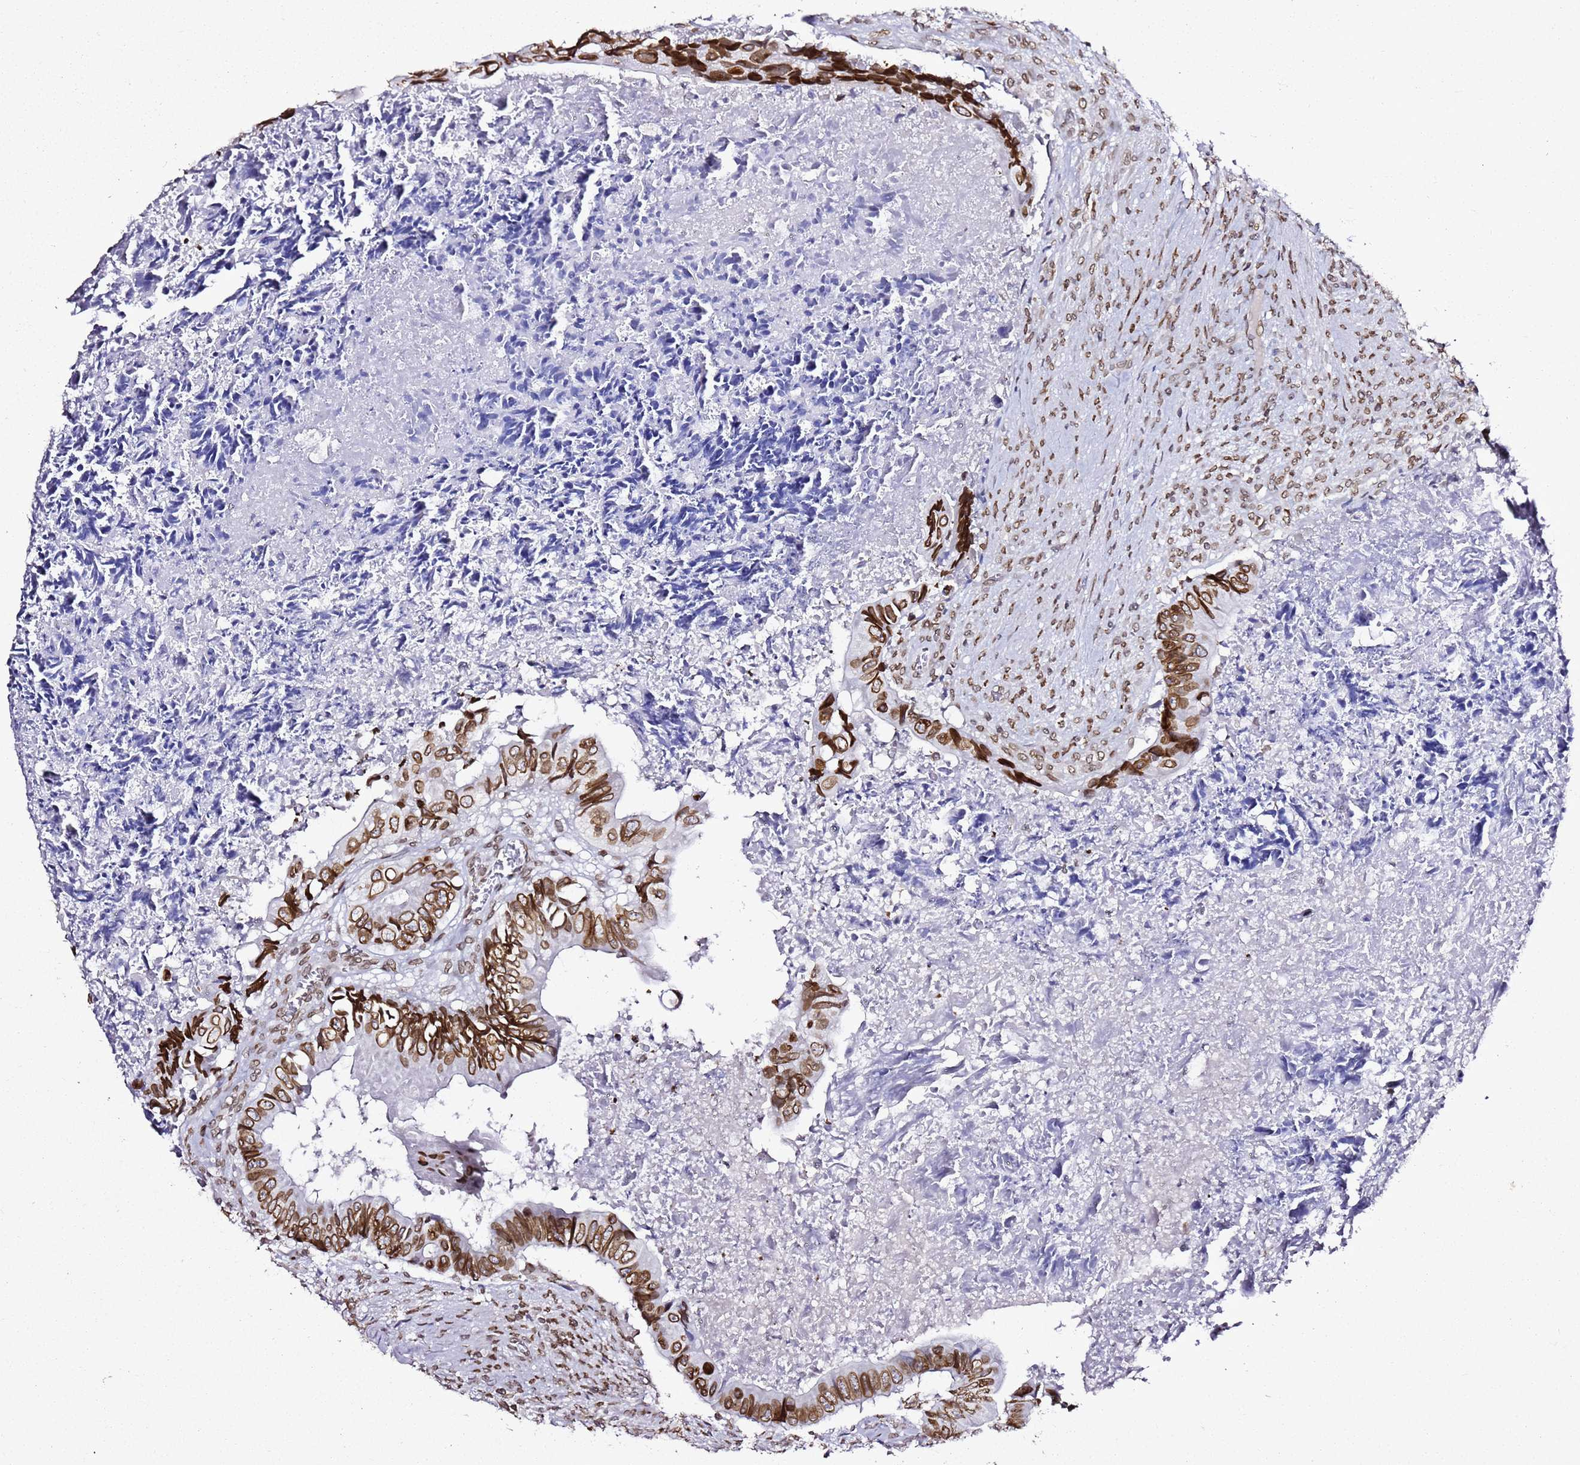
{"staining": {"intensity": "strong", "quantity": ">75%", "location": "cytoplasmic/membranous,nuclear"}, "tissue": "colorectal cancer", "cell_type": "Tumor cells", "image_type": "cancer", "snomed": [{"axis": "morphology", "description": "Adenocarcinoma, NOS"}, {"axis": "topography", "description": "Rectum"}], "caption": "Approximately >75% of tumor cells in colorectal cancer reveal strong cytoplasmic/membranous and nuclear protein positivity as visualized by brown immunohistochemical staining.", "gene": "POU6F1", "patient": {"sex": "female", "age": 78}}